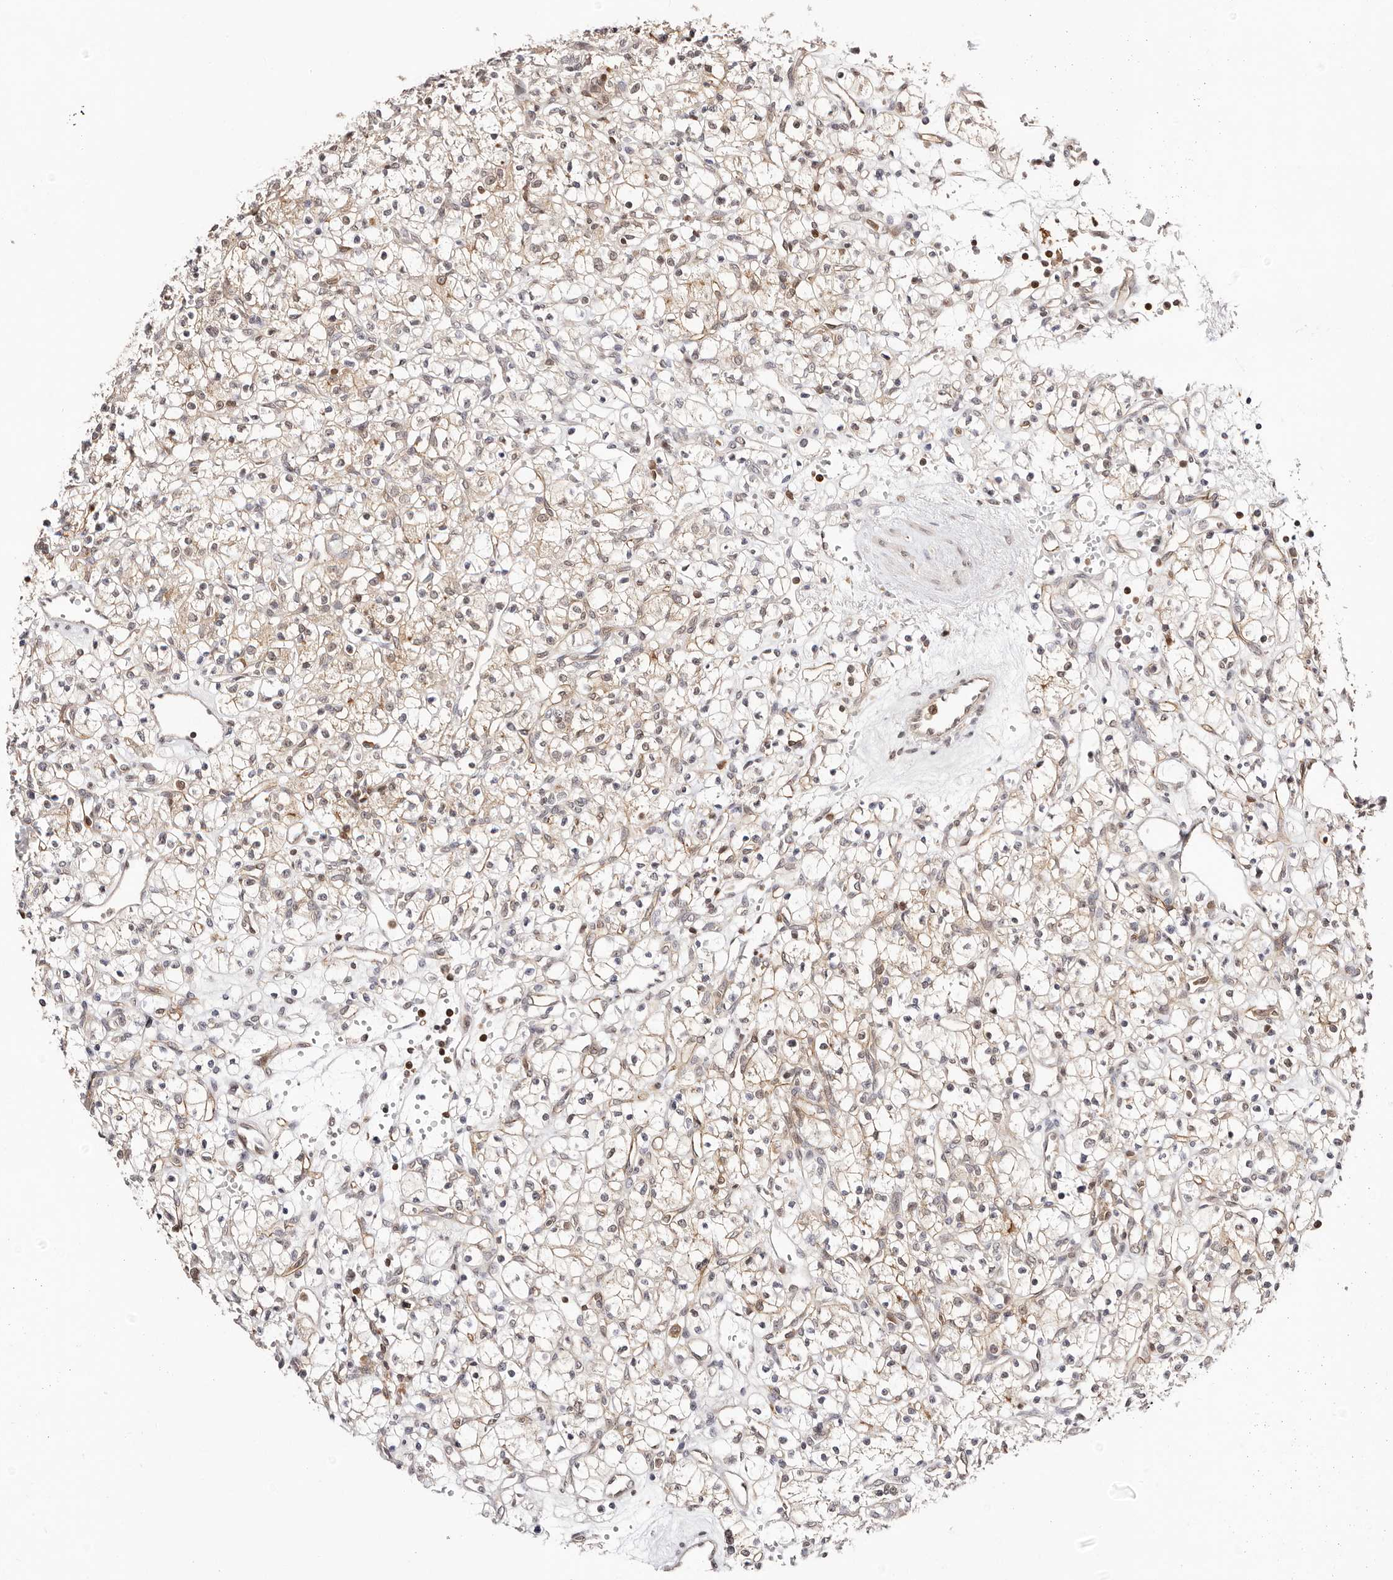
{"staining": {"intensity": "weak", "quantity": "<25%", "location": "cytoplasmic/membranous"}, "tissue": "renal cancer", "cell_type": "Tumor cells", "image_type": "cancer", "snomed": [{"axis": "morphology", "description": "Adenocarcinoma, NOS"}, {"axis": "topography", "description": "Kidney"}], "caption": "Micrograph shows no protein positivity in tumor cells of adenocarcinoma (renal) tissue. (DAB IHC visualized using brightfield microscopy, high magnification).", "gene": "STAT5A", "patient": {"sex": "female", "age": 59}}